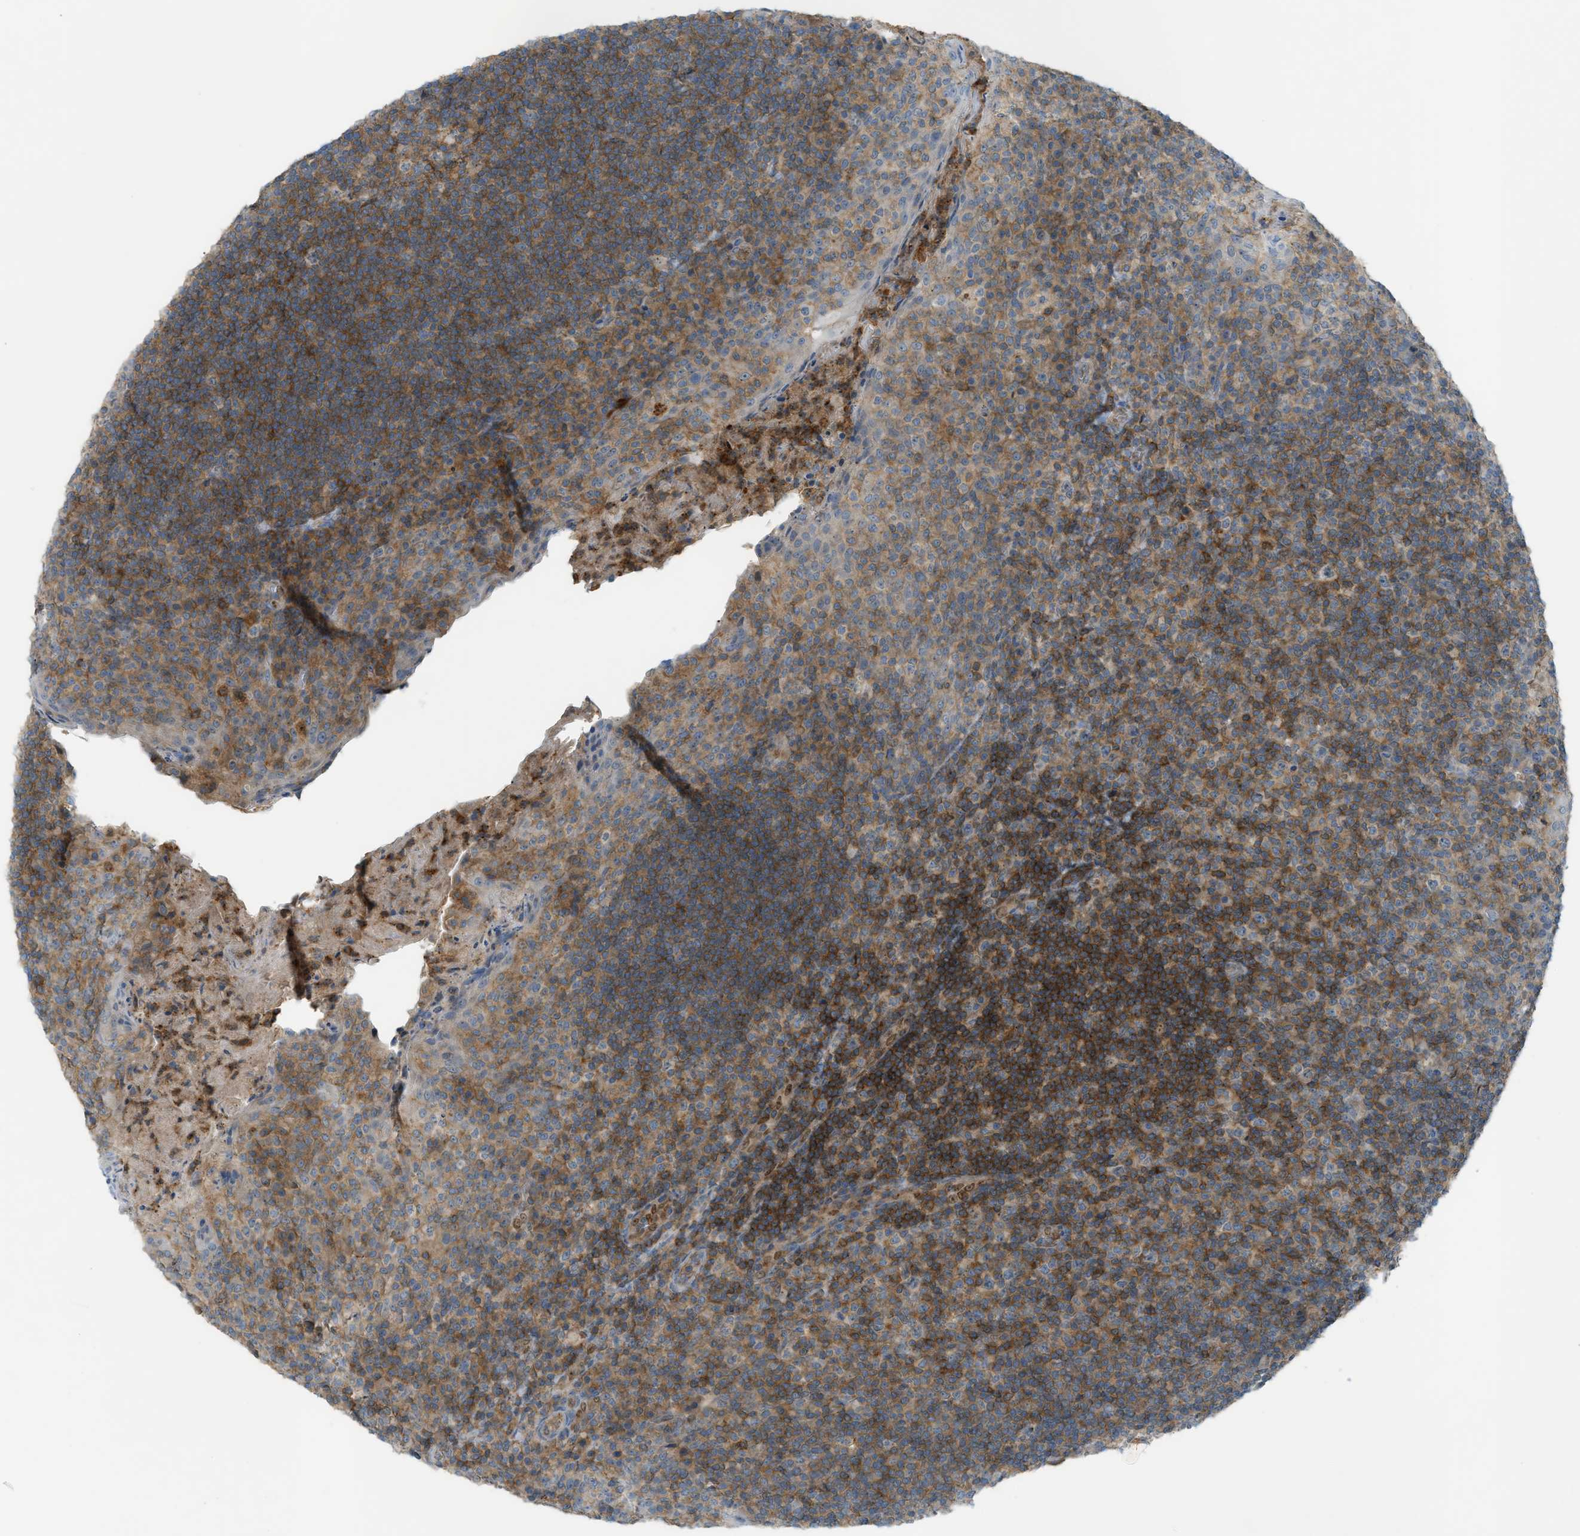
{"staining": {"intensity": "moderate", "quantity": ">75%", "location": "cytoplasmic/membranous"}, "tissue": "tonsil", "cell_type": "Germinal center cells", "image_type": "normal", "snomed": [{"axis": "morphology", "description": "Normal tissue, NOS"}, {"axis": "topography", "description": "Tonsil"}], "caption": "Immunohistochemistry (IHC) of benign human tonsil exhibits medium levels of moderate cytoplasmic/membranous staining in approximately >75% of germinal center cells. (DAB (3,3'-diaminobenzidine) IHC with brightfield microscopy, high magnification).", "gene": "GRK6", "patient": {"sex": "male", "age": 17}}